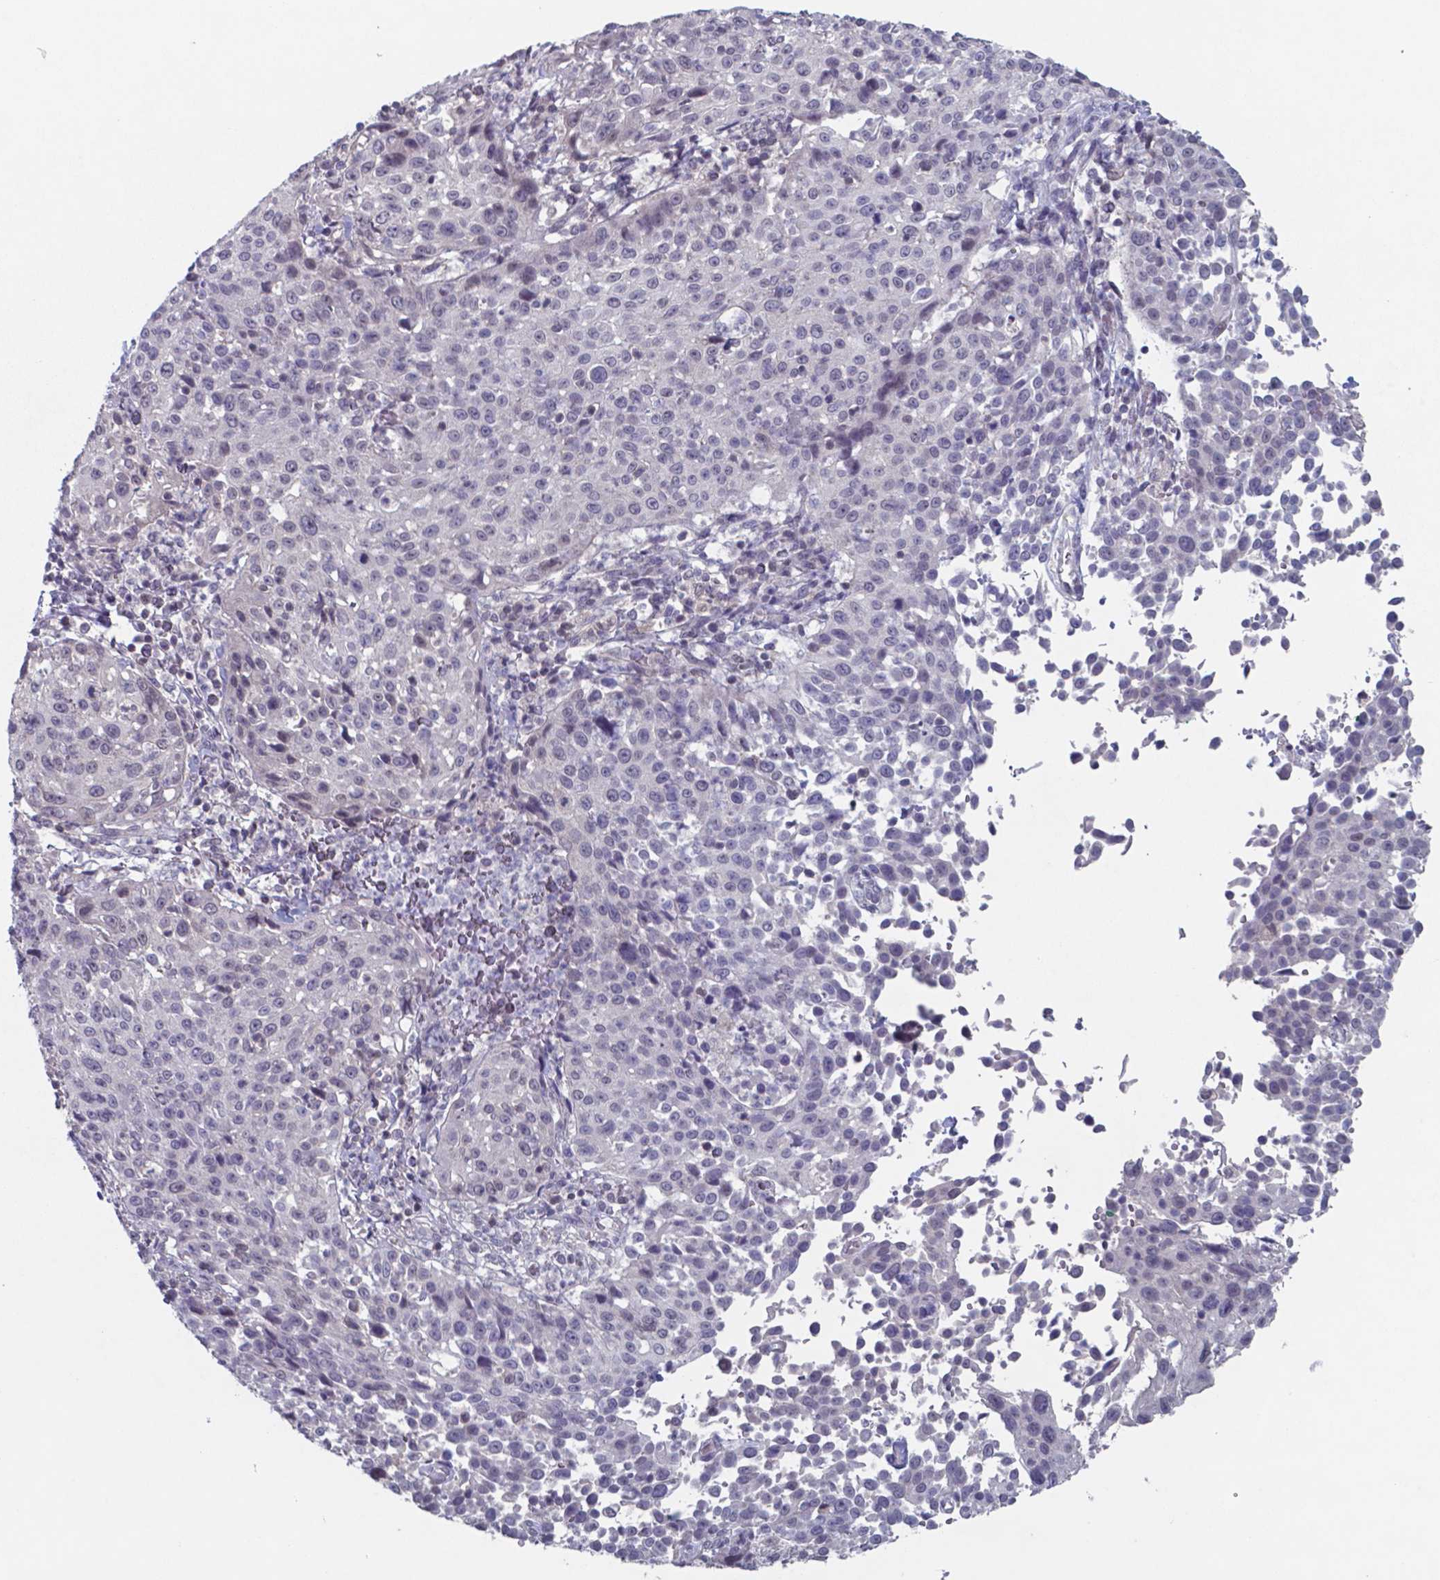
{"staining": {"intensity": "negative", "quantity": "none", "location": "none"}, "tissue": "cervical cancer", "cell_type": "Tumor cells", "image_type": "cancer", "snomed": [{"axis": "morphology", "description": "Squamous cell carcinoma, NOS"}, {"axis": "topography", "description": "Cervix"}], "caption": "Cervical cancer stained for a protein using immunohistochemistry (IHC) reveals no expression tumor cells.", "gene": "TDP2", "patient": {"sex": "female", "age": 26}}